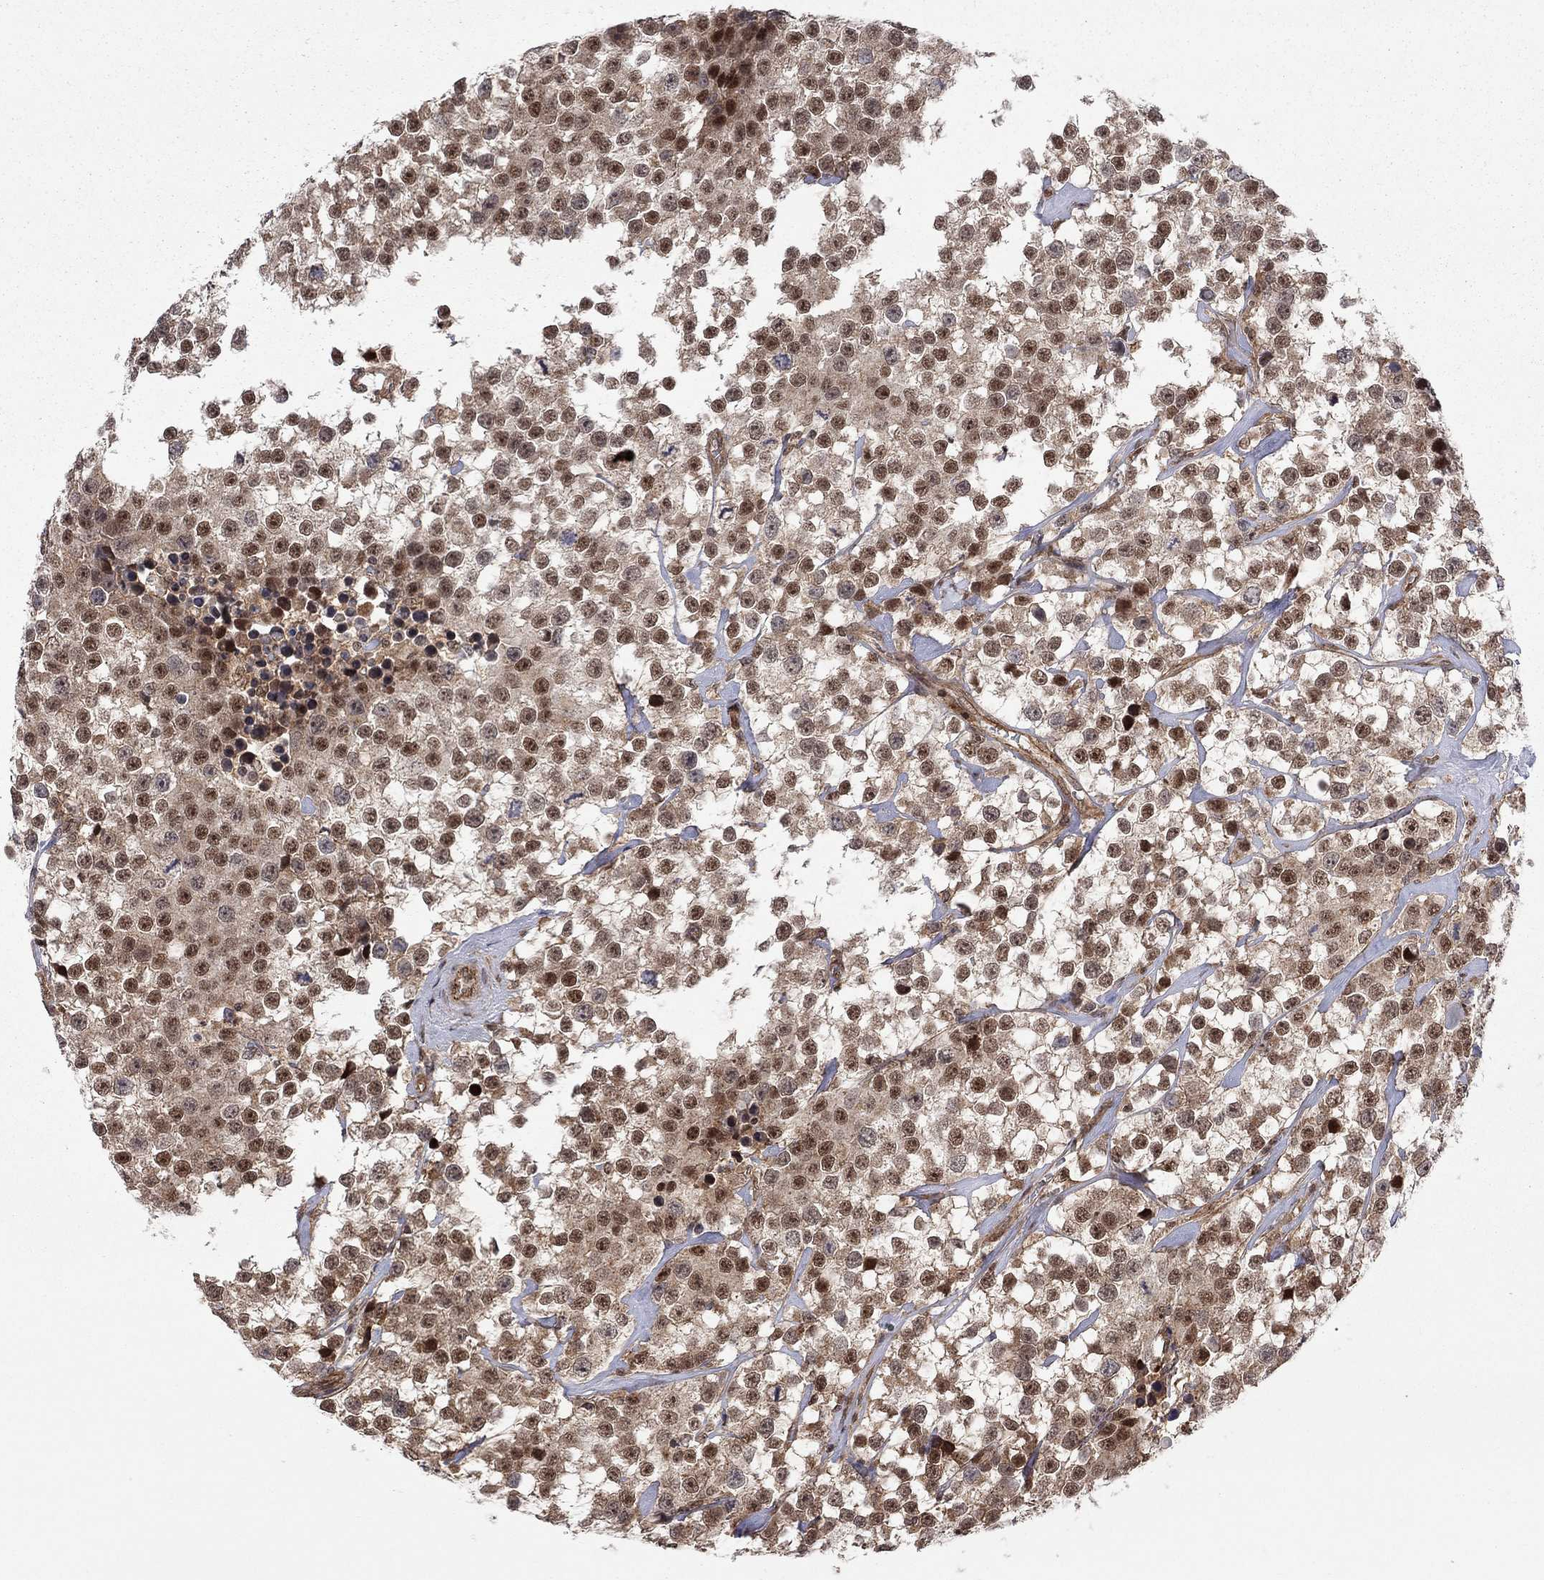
{"staining": {"intensity": "strong", "quantity": "<25%", "location": "cytoplasmic/membranous,nuclear"}, "tissue": "testis cancer", "cell_type": "Tumor cells", "image_type": "cancer", "snomed": [{"axis": "morphology", "description": "Seminoma, NOS"}, {"axis": "topography", "description": "Testis"}], "caption": "This micrograph demonstrates immunohistochemistry (IHC) staining of human testis cancer (seminoma), with medium strong cytoplasmic/membranous and nuclear staining in approximately <25% of tumor cells.", "gene": "TDP1", "patient": {"sex": "male", "age": 59}}